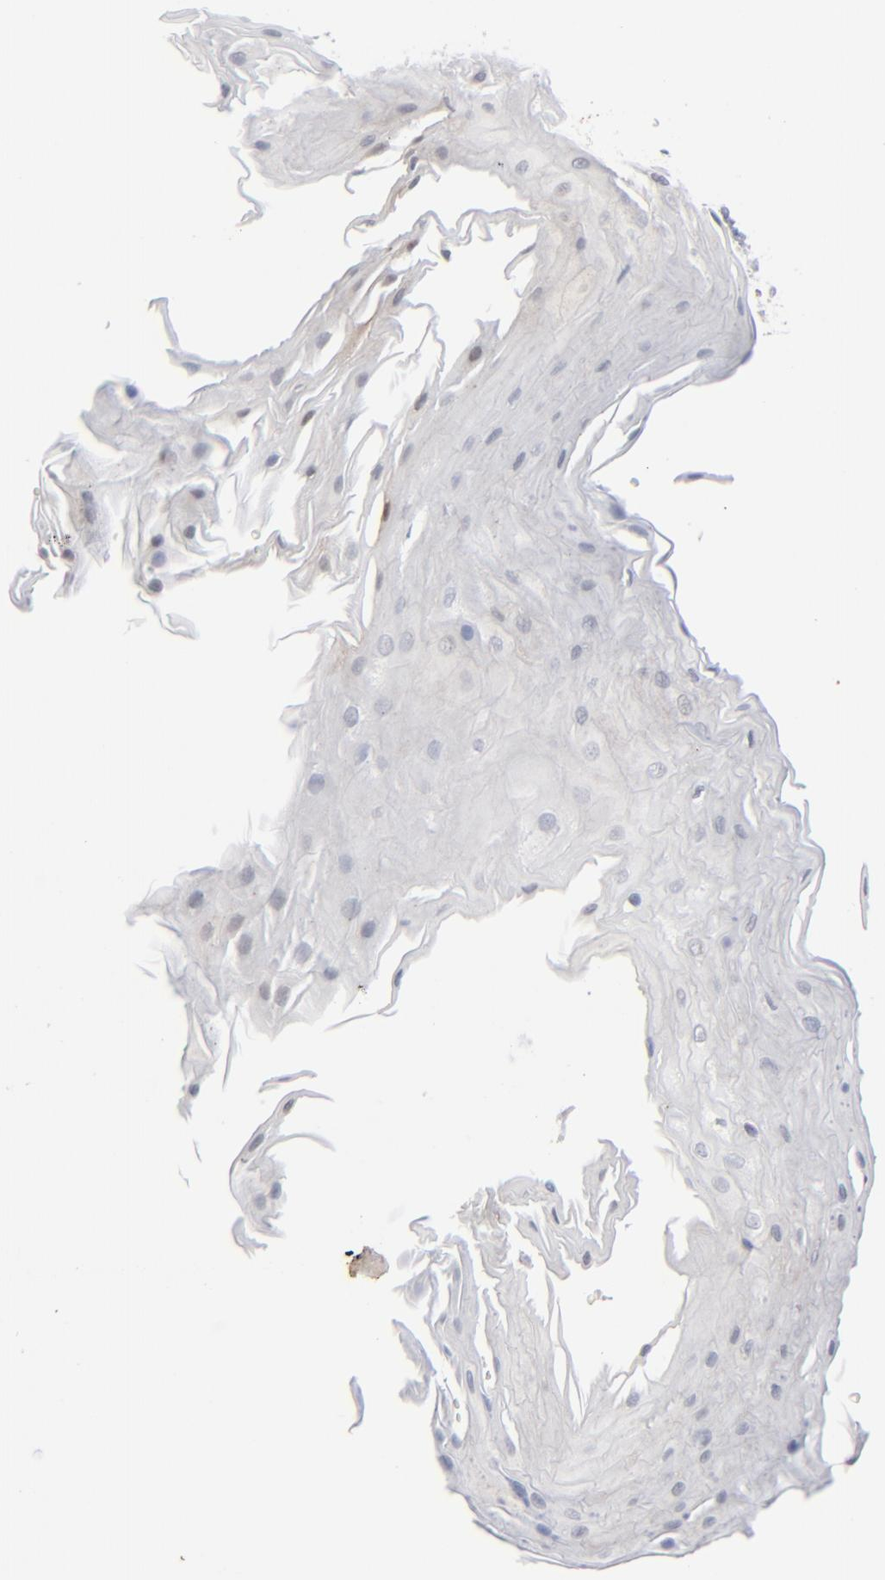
{"staining": {"intensity": "weak", "quantity": "<25%", "location": "cytoplasmic/membranous"}, "tissue": "esophagus", "cell_type": "Squamous epithelial cells", "image_type": "normal", "snomed": [{"axis": "morphology", "description": "Normal tissue, NOS"}, {"axis": "topography", "description": "Esophagus"}], "caption": "Esophagus stained for a protein using immunohistochemistry exhibits no positivity squamous epithelial cells.", "gene": "POF1B", "patient": {"sex": "male", "age": 62}}